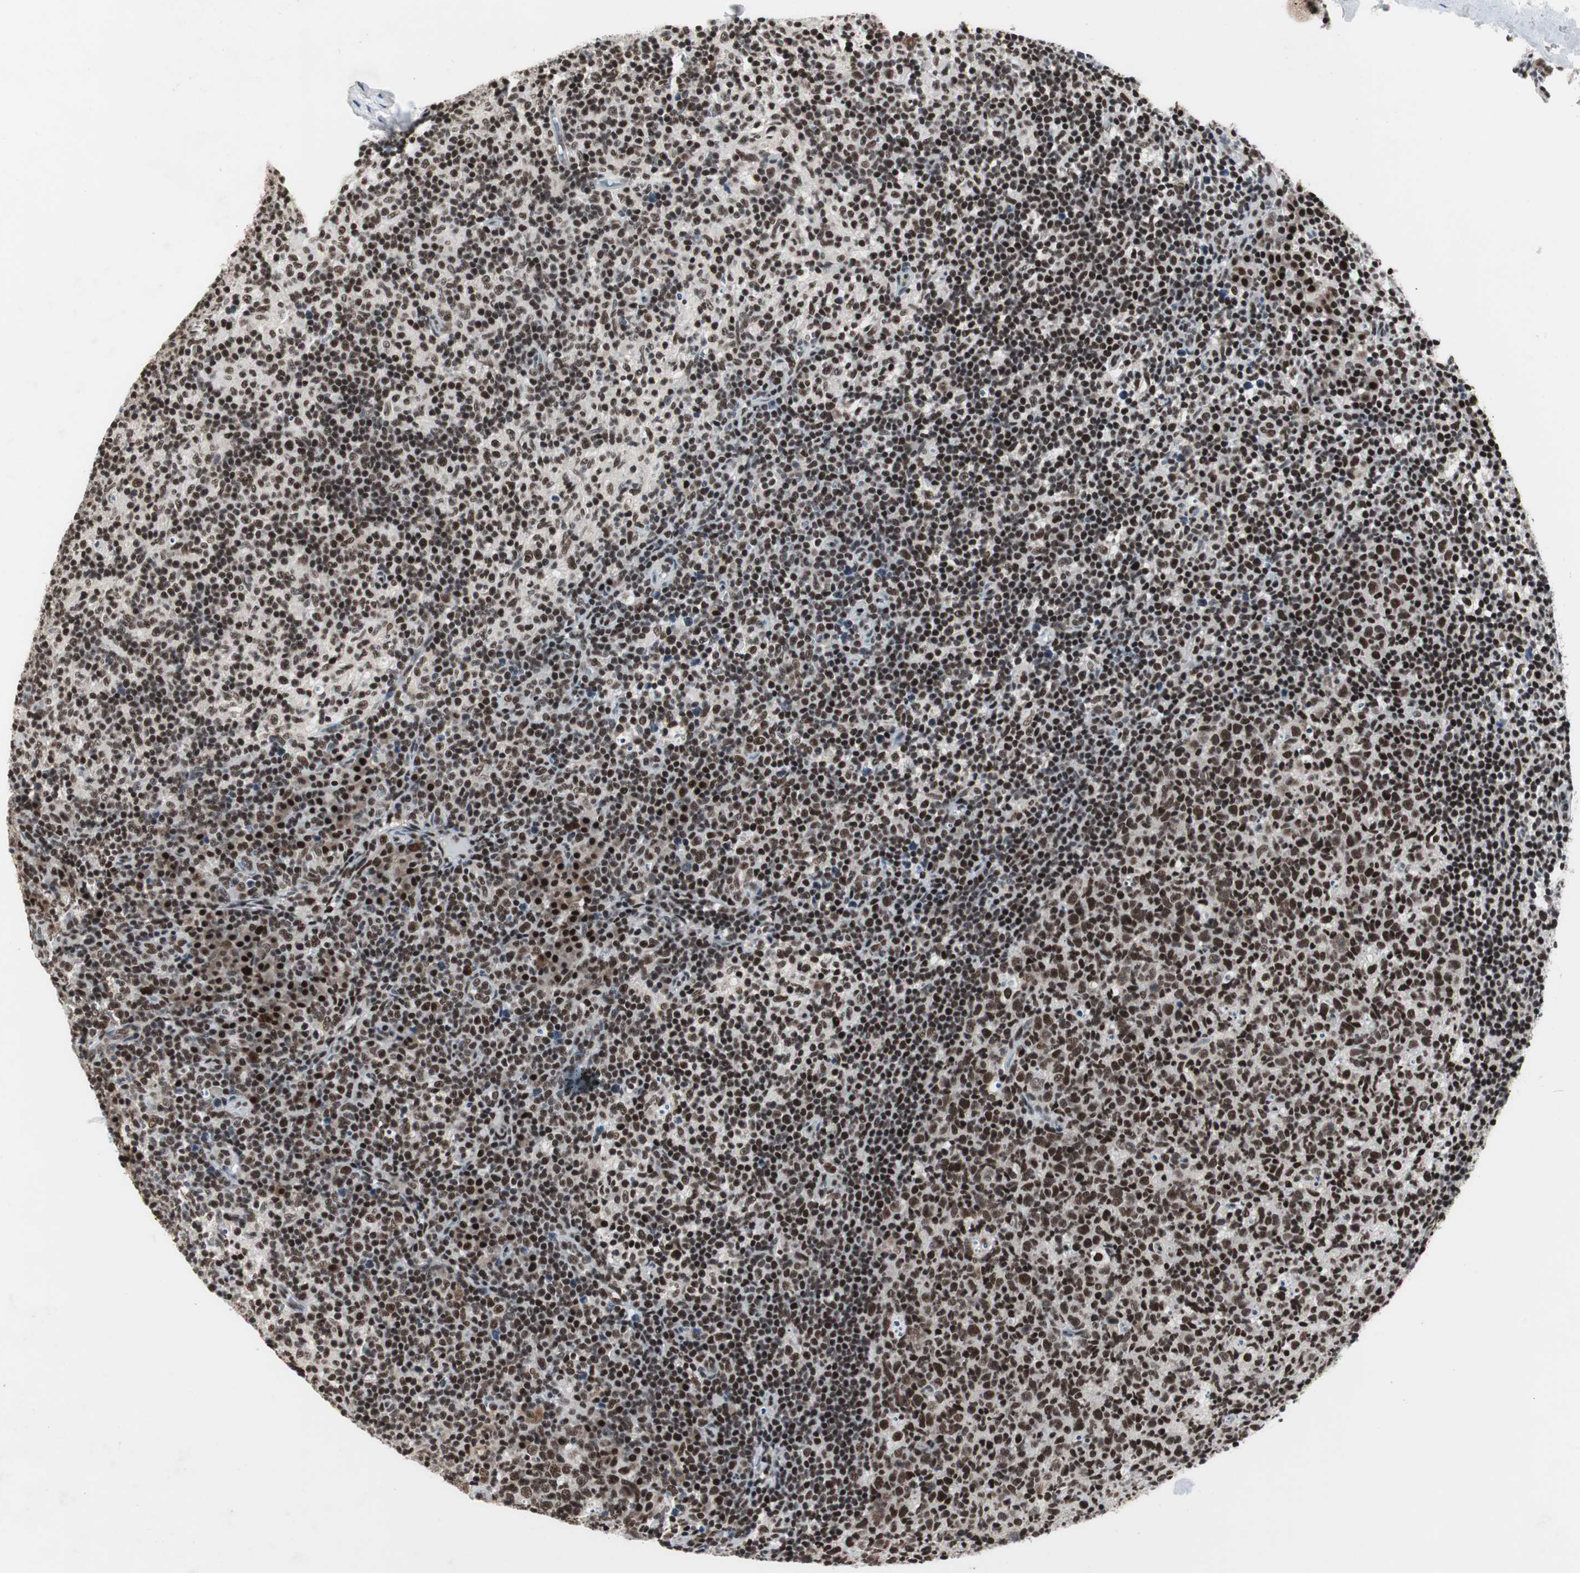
{"staining": {"intensity": "strong", "quantity": ">75%", "location": "nuclear"}, "tissue": "lymph node", "cell_type": "Germinal center cells", "image_type": "normal", "snomed": [{"axis": "morphology", "description": "Normal tissue, NOS"}, {"axis": "morphology", "description": "Inflammation, NOS"}, {"axis": "topography", "description": "Lymph node"}], "caption": "Lymph node stained with IHC exhibits strong nuclear staining in approximately >75% of germinal center cells. (brown staining indicates protein expression, while blue staining denotes nuclei).", "gene": "RAD9A", "patient": {"sex": "male", "age": 55}}